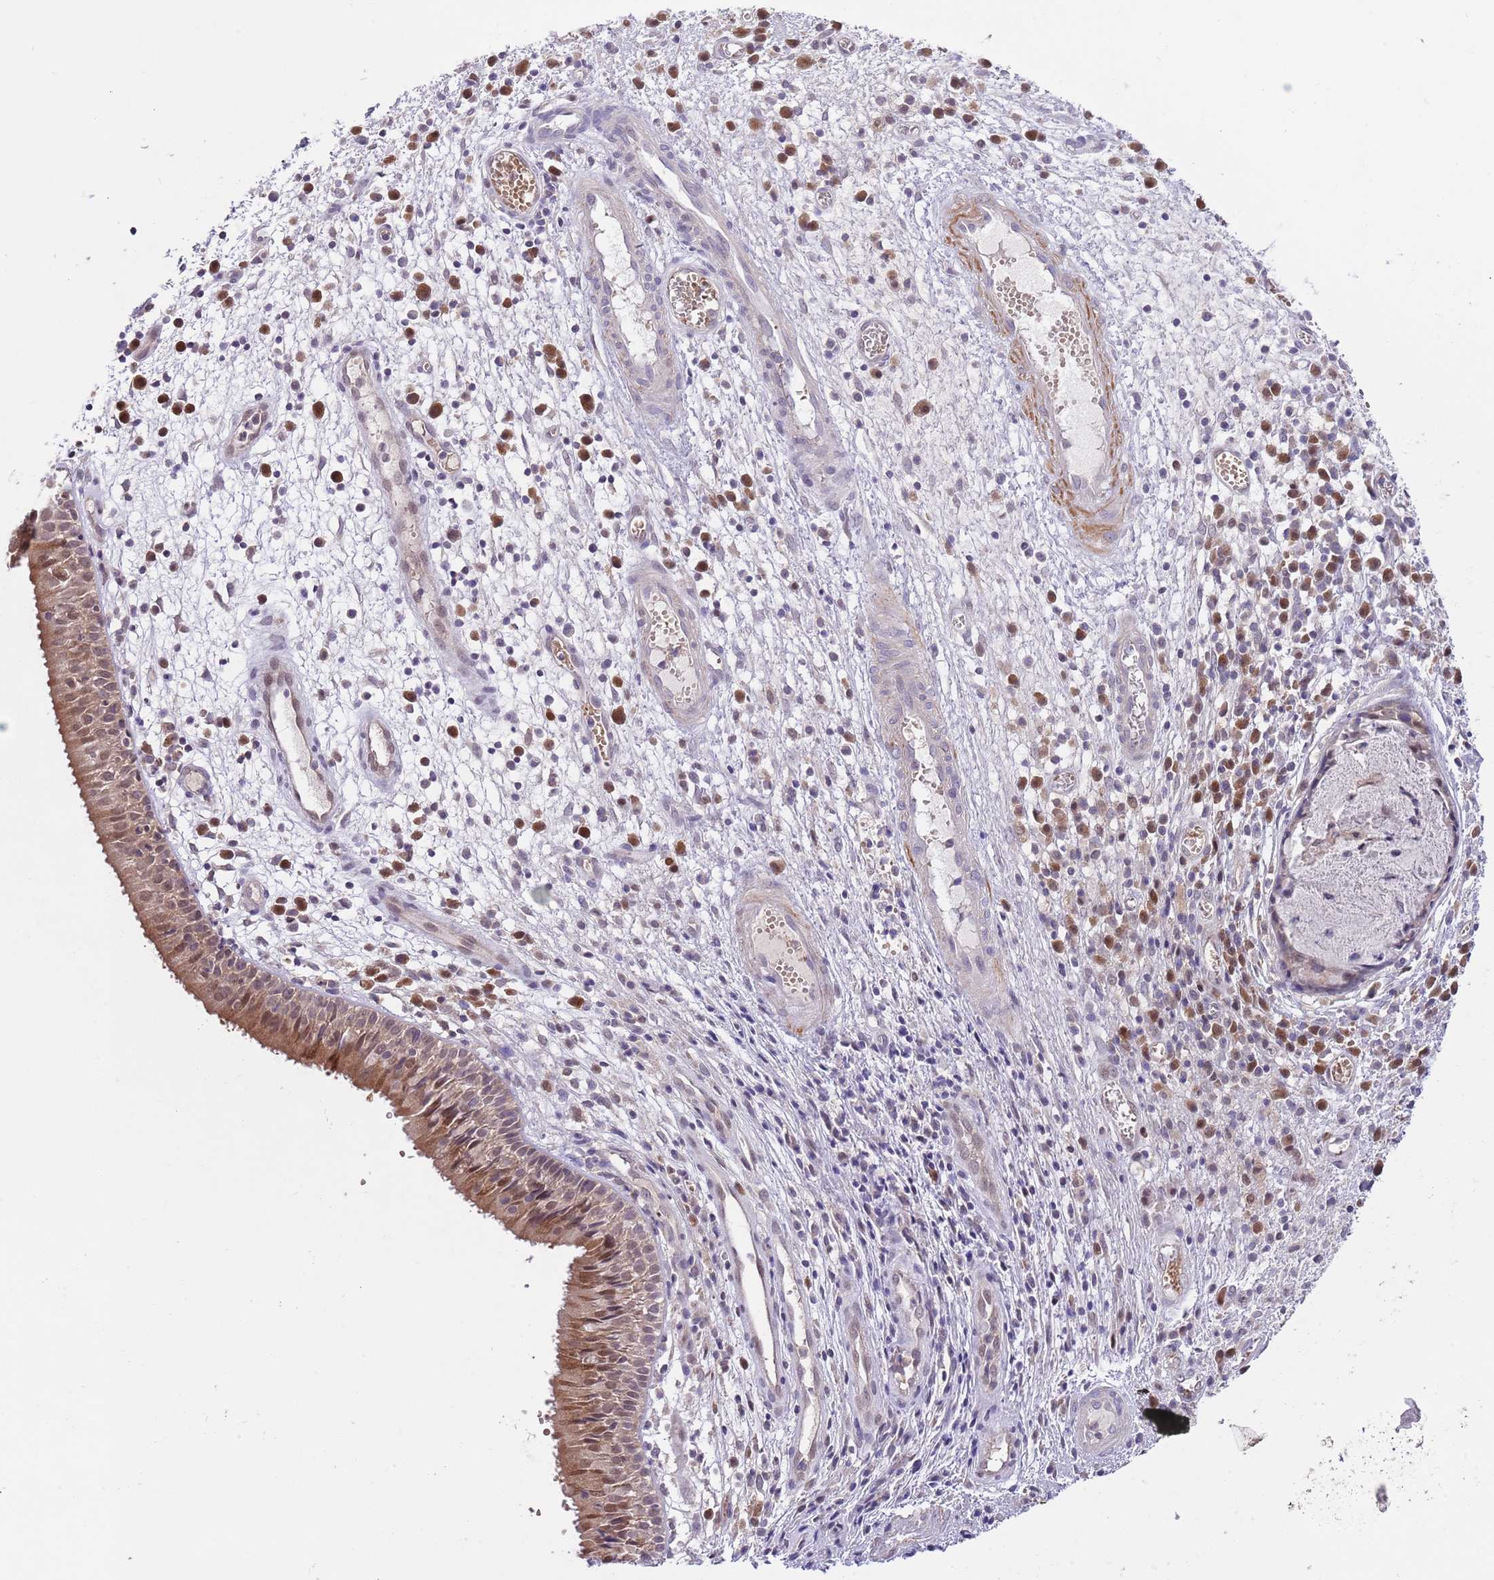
{"staining": {"intensity": "moderate", "quantity": ">75%", "location": "cytoplasmic/membranous,nuclear"}, "tissue": "nasopharynx", "cell_type": "Respiratory epithelial cells", "image_type": "normal", "snomed": [{"axis": "morphology", "description": "Normal tissue, NOS"}, {"axis": "topography", "description": "Nasopharynx"}], "caption": "Protein analysis of normal nasopharynx shows moderate cytoplasmic/membranous,nuclear positivity in about >75% of respiratory epithelial cells. The protein is shown in brown color, while the nuclei are stained blue.", "gene": "GALK2", "patient": {"sex": "female", "age": 63}}